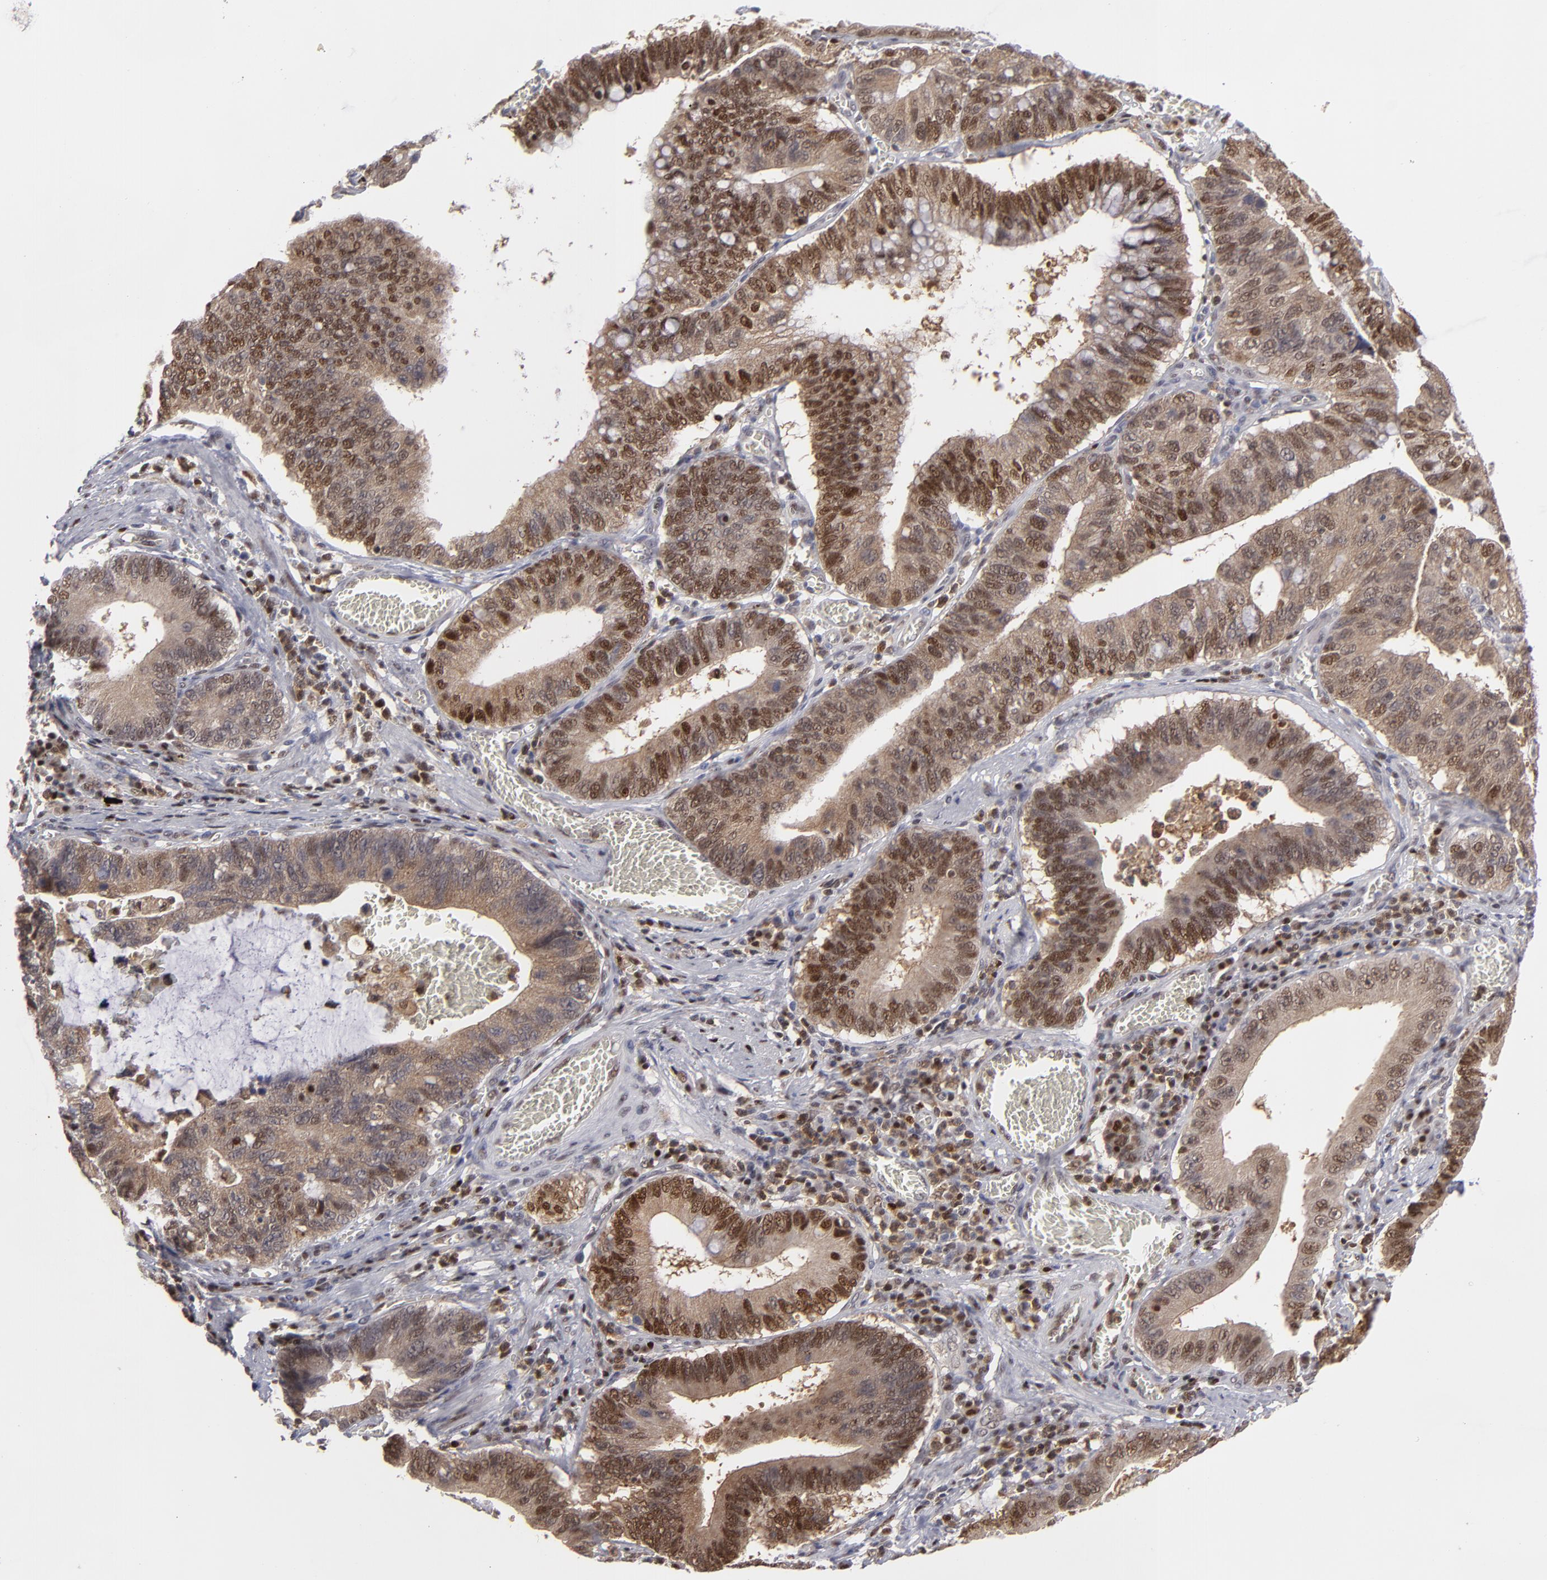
{"staining": {"intensity": "moderate", "quantity": ">75%", "location": "cytoplasmic/membranous,nuclear"}, "tissue": "stomach cancer", "cell_type": "Tumor cells", "image_type": "cancer", "snomed": [{"axis": "morphology", "description": "Adenocarcinoma, NOS"}, {"axis": "topography", "description": "Stomach"}, {"axis": "topography", "description": "Gastric cardia"}], "caption": "This photomicrograph displays immunohistochemistry staining of stomach cancer, with medium moderate cytoplasmic/membranous and nuclear staining in about >75% of tumor cells.", "gene": "GSR", "patient": {"sex": "male", "age": 59}}